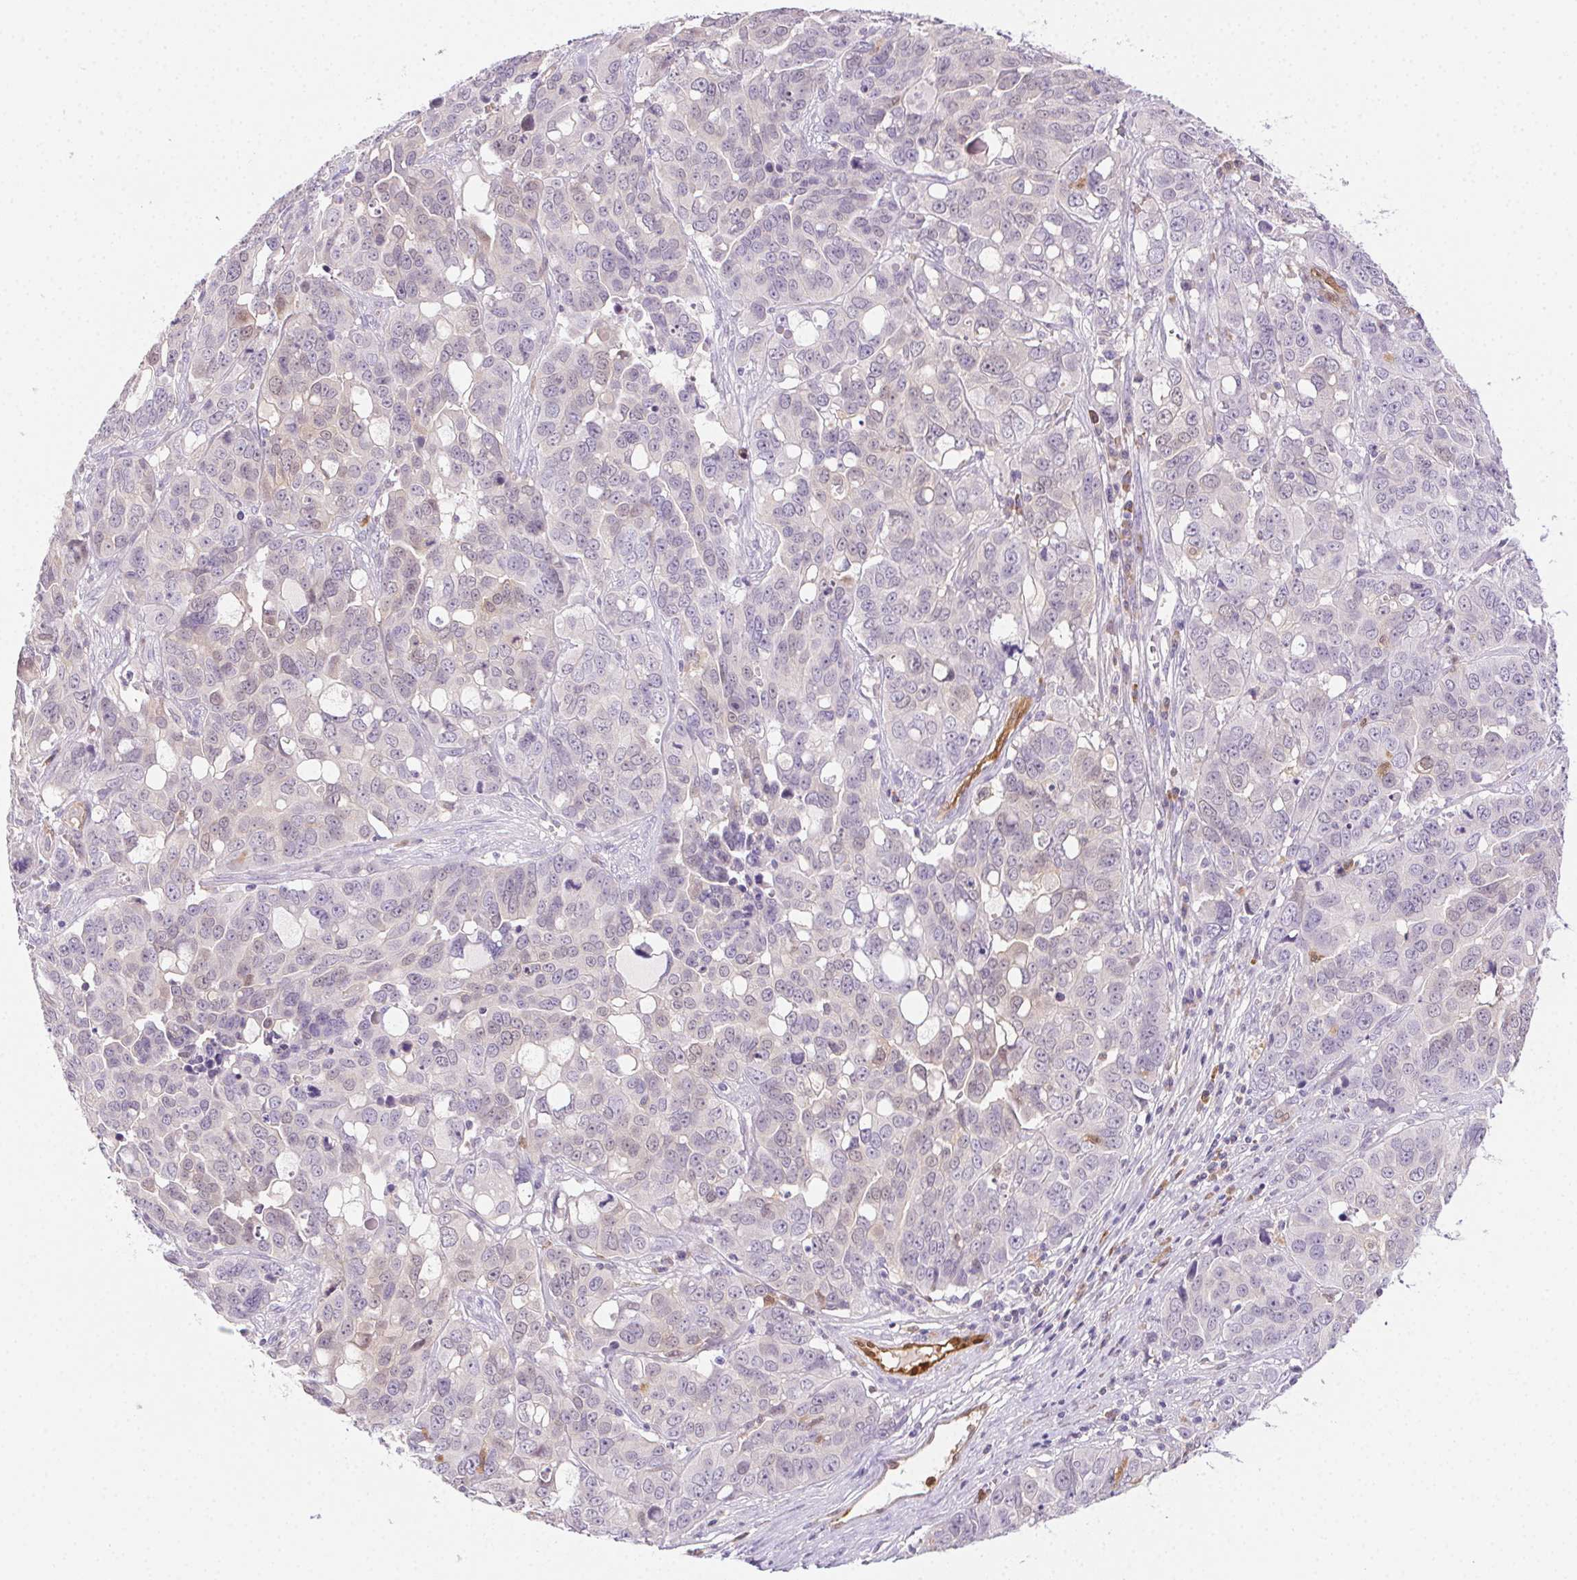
{"staining": {"intensity": "negative", "quantity": "none", "location": "none"}, "tissue": "ovarian cancer", "cell_type": "Tumor cells", "image_type": "cancer", "snomed": [{"axis": "morphology", "description": "Carcinoma, endometroid"}, {"axis": "topography", "description": "Ovary"}], "caption": "Tumor cells are negative for protein expression in human ovarian endometroid carcinoma.", "gene": "TMEM45A", "patient": {"sex": "female", "age": 78}}